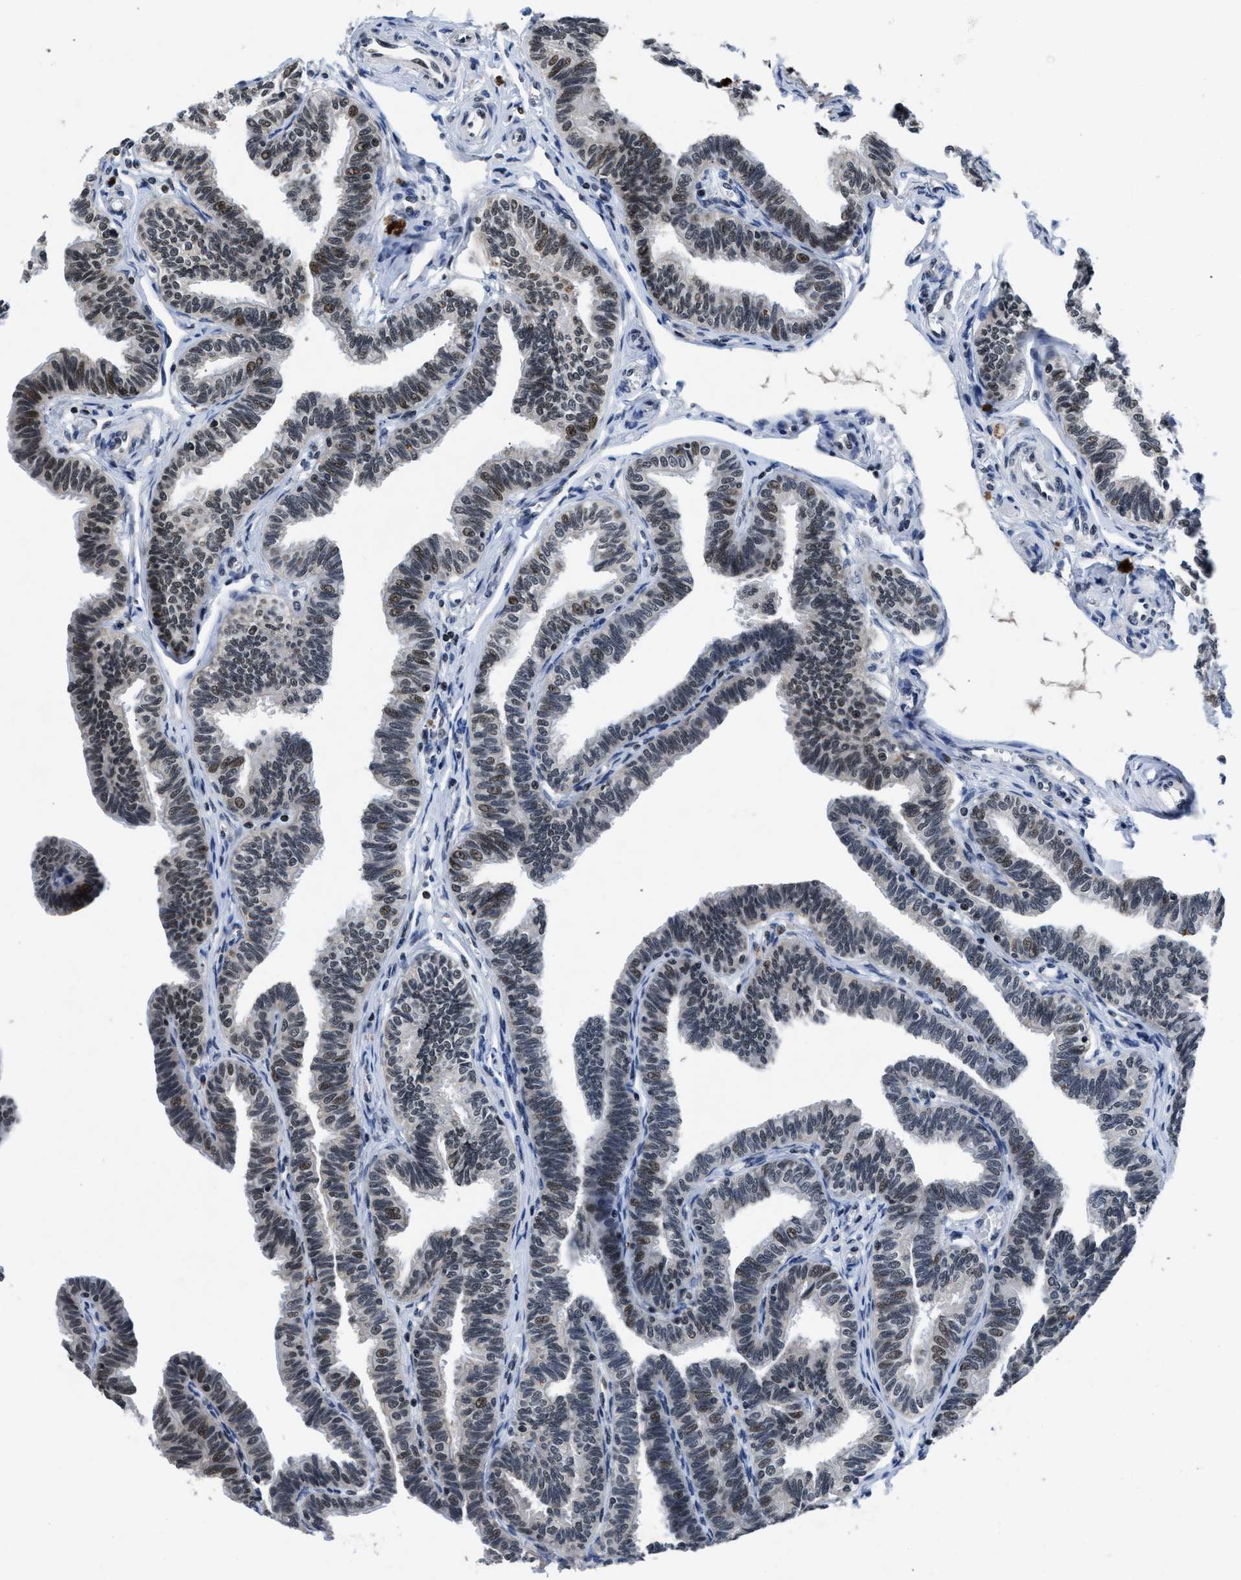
{"staining": {"intensity": "moderate", "quantity": "25%-75%", "location": "nuclear"}, "tissue": "fallopian tube", "cell_type": "Glandular cells", "image_type": "normal", "snomed": [{"axis": "morphology", "description": "Normal tissue, NOS"}, {"axis": "topography", "description": "Fallopian tube"}, {"axis": "topography", "description": "Ovary"}], "caption": "Immunohistochemistry of benign fallopian tube exhibits medium levels of moderate nuclear positivity in approximately 25%-75% of glandular cells. (Brightfield microscopy of DAB IHC at high magnification).", "gene": "WDR81", "patient": {"sex": "female", "age": 23}}